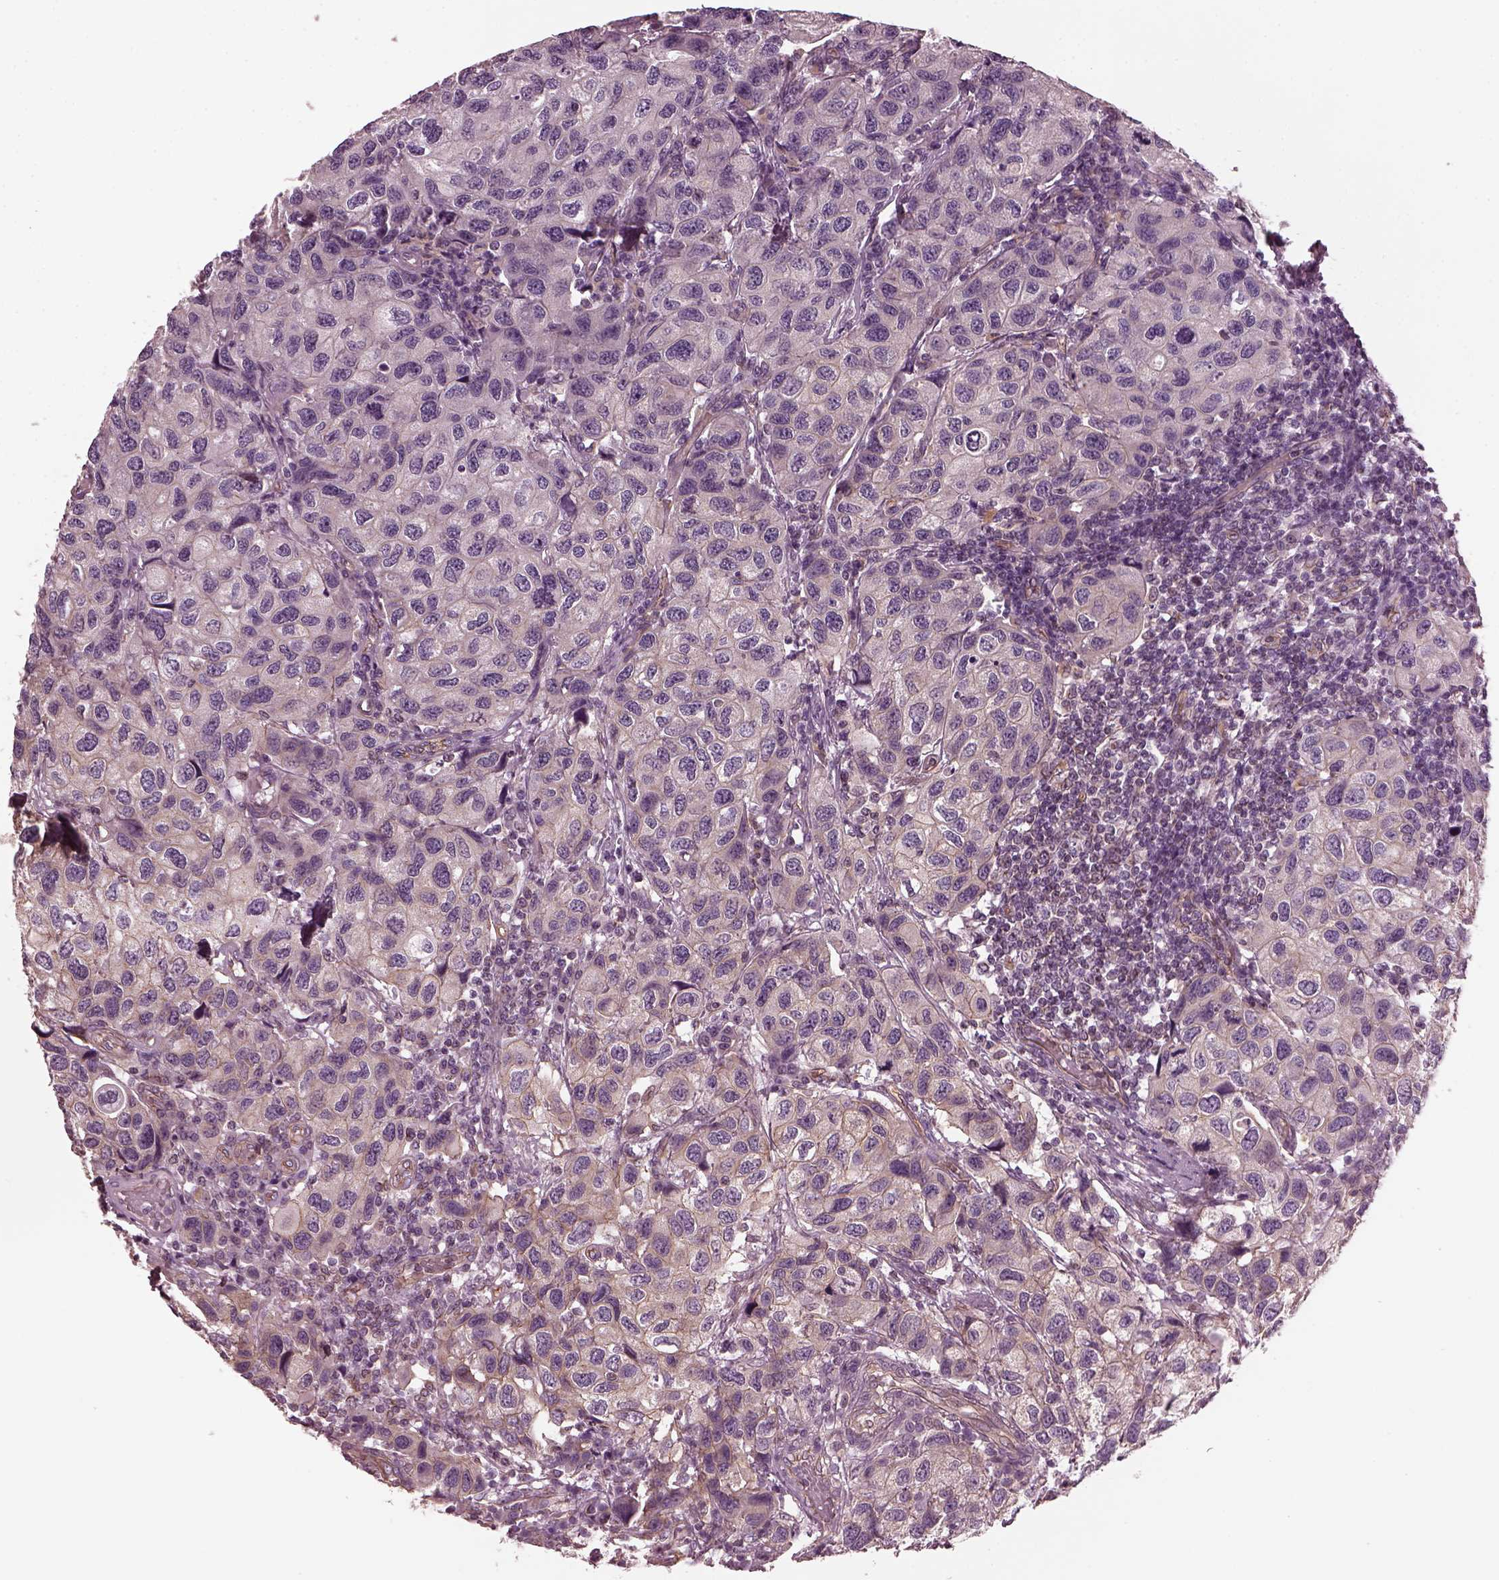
{"staining": {"intensity": "moderate", "quantity": "<25%", "location": "cytoplasmic/membranous"}, "tissue": "urothelial cancer", "cell_type": "Tumor cells", "image_type": "cancer", "snomed": [{"axis": "morphology", "description": "Urothelial carcinoma, High grade"}, {"axis": "topography", "description": "Urinary bladder"}], "caption": "Urothelial carcinoma (high-grade) stained with immunohistochemistry shows moderate cytoplasmic/membranous expression in about <25% of tumor cells. (IHC, brightfield microscopy, high magnification).", "gene": "ODAD1", "patient": {"sex": "male", "age": 79}}